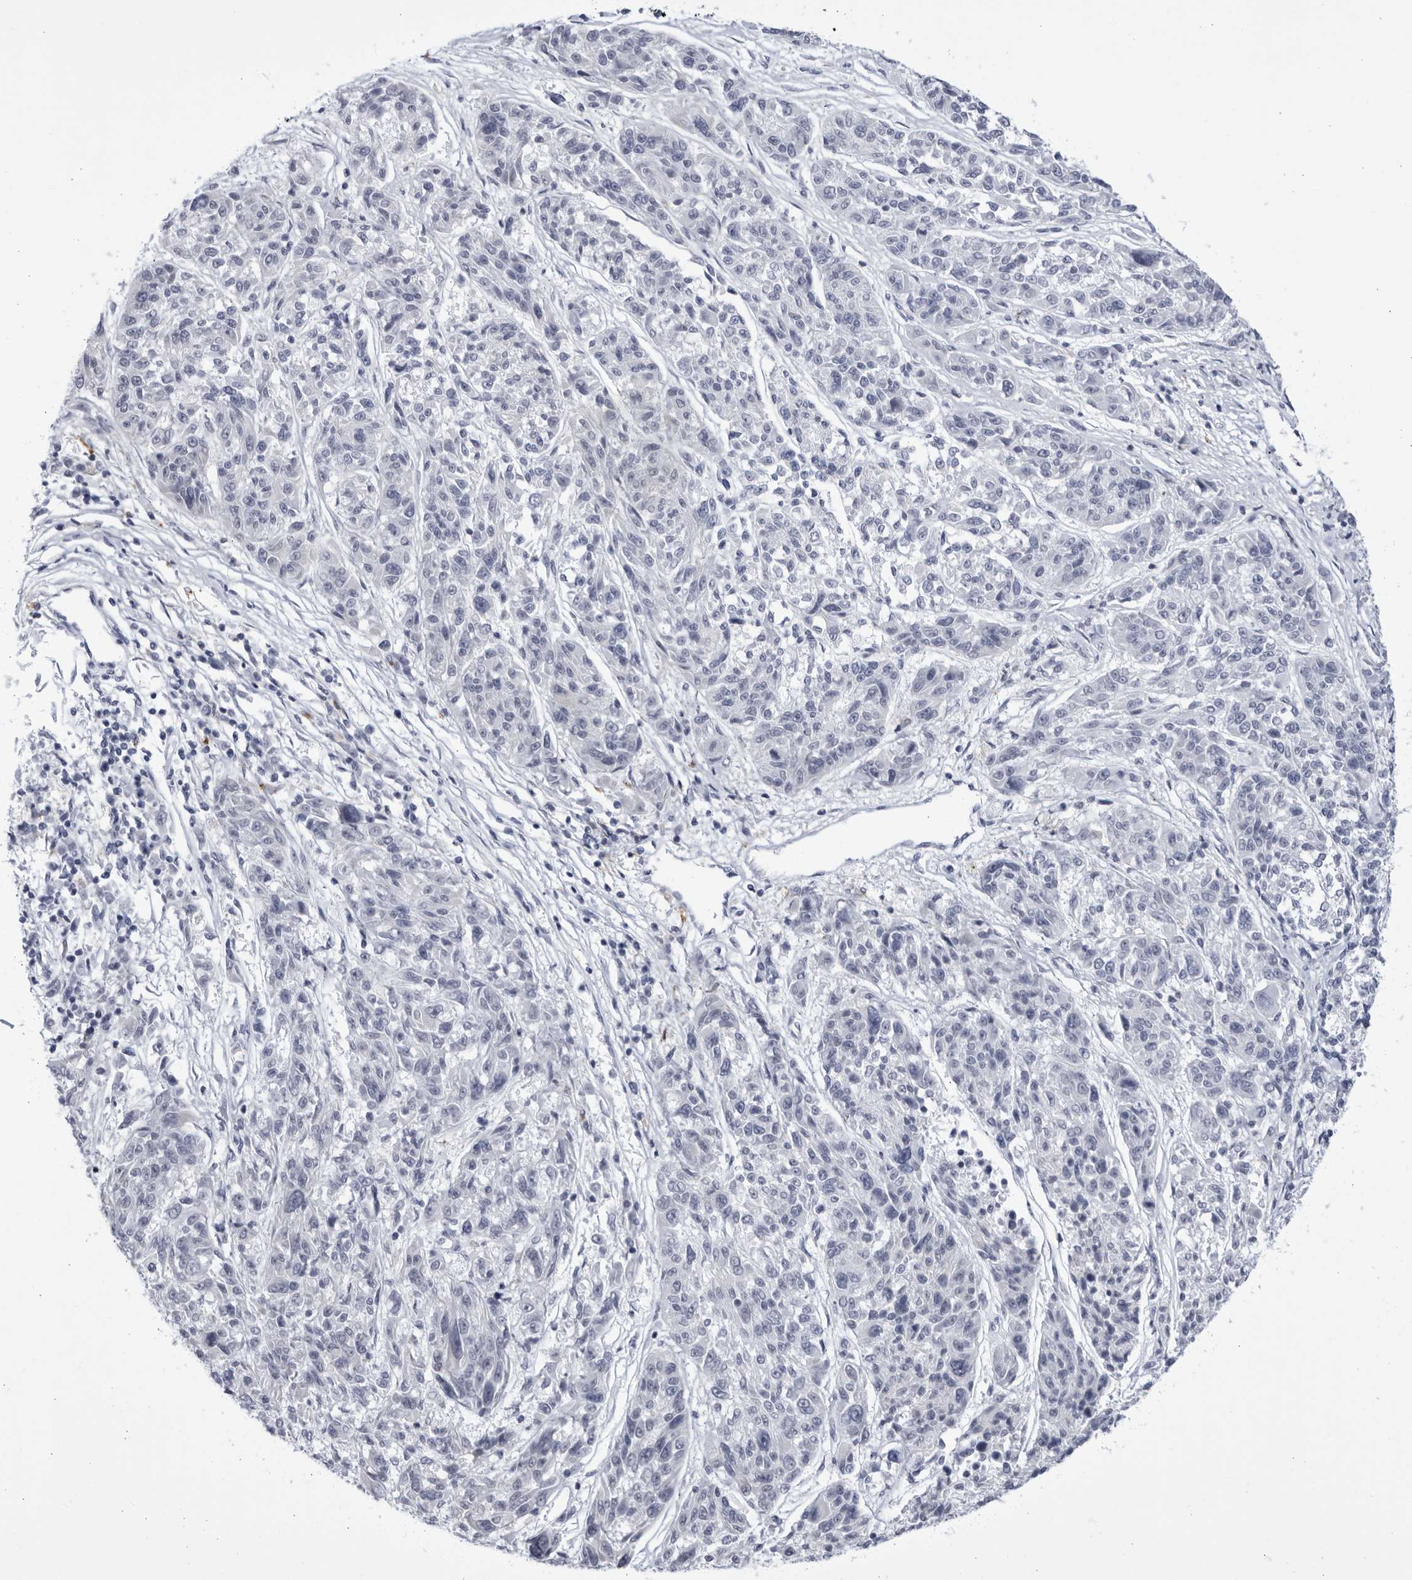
{"staining": {"intensity": "negative", "quantity": "none", "location": "none"}, "tissue": "melanoma", "cell_type": "Tumor cells", "image_type": "cancer", "snomed": [{"axis": "morphology", "description": "Malignant melanoma, NOS"}, {"axis": "topography", "description": "Skin"}], "caption": "A photomicrograph of human malignant melanoma is negative for staining in tumor cells. The staining was performed using DAB (3,3'-diaminobenzidine) to visualize the protein expression in brown, while the nuclei were stained in blue with hematoxylin (Magnification: 20x).", "gene": "CCDC181", "patient": {"sex": "male", "age": 53}}